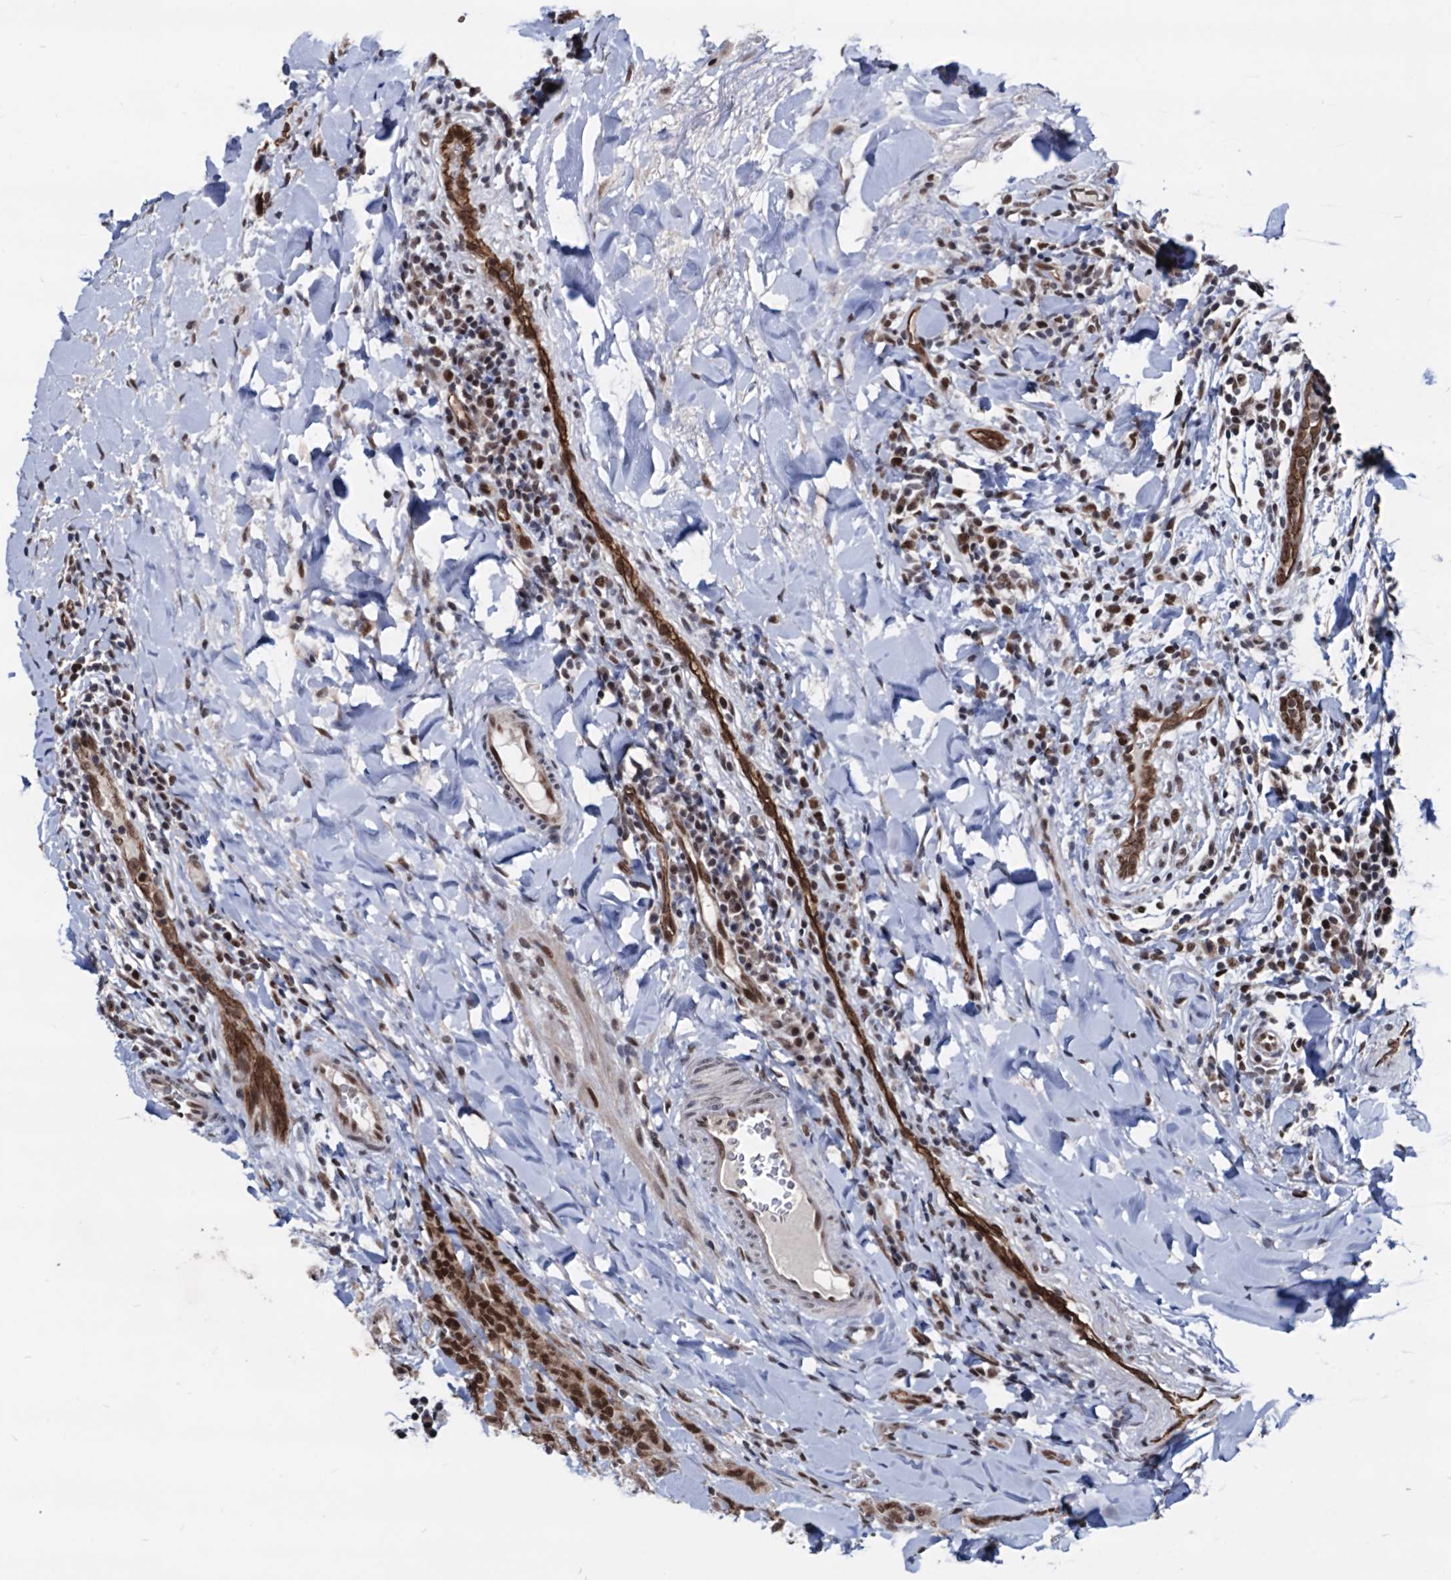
{"staining": {"intensity": "strong", "quantity": ">75%", "location": "nuclear"}, "tissue": "breast cancer", "cell_type": "Tumor cells", "image_type": "cancer", "snomed": [{"axis": "morphology", "description": "Duct carcinoma"}, {"axis": "topography", "description": "Breast"}], "caption": "Immunohistochemical staining of breast cancer displays strong nuclear protein expression in about >75% of tumor cells. Ihc stains the protein in brown and the nuclei are stained blue.", "gene": "GALNT11", "patient": {"sex": "female", "age": 40}}